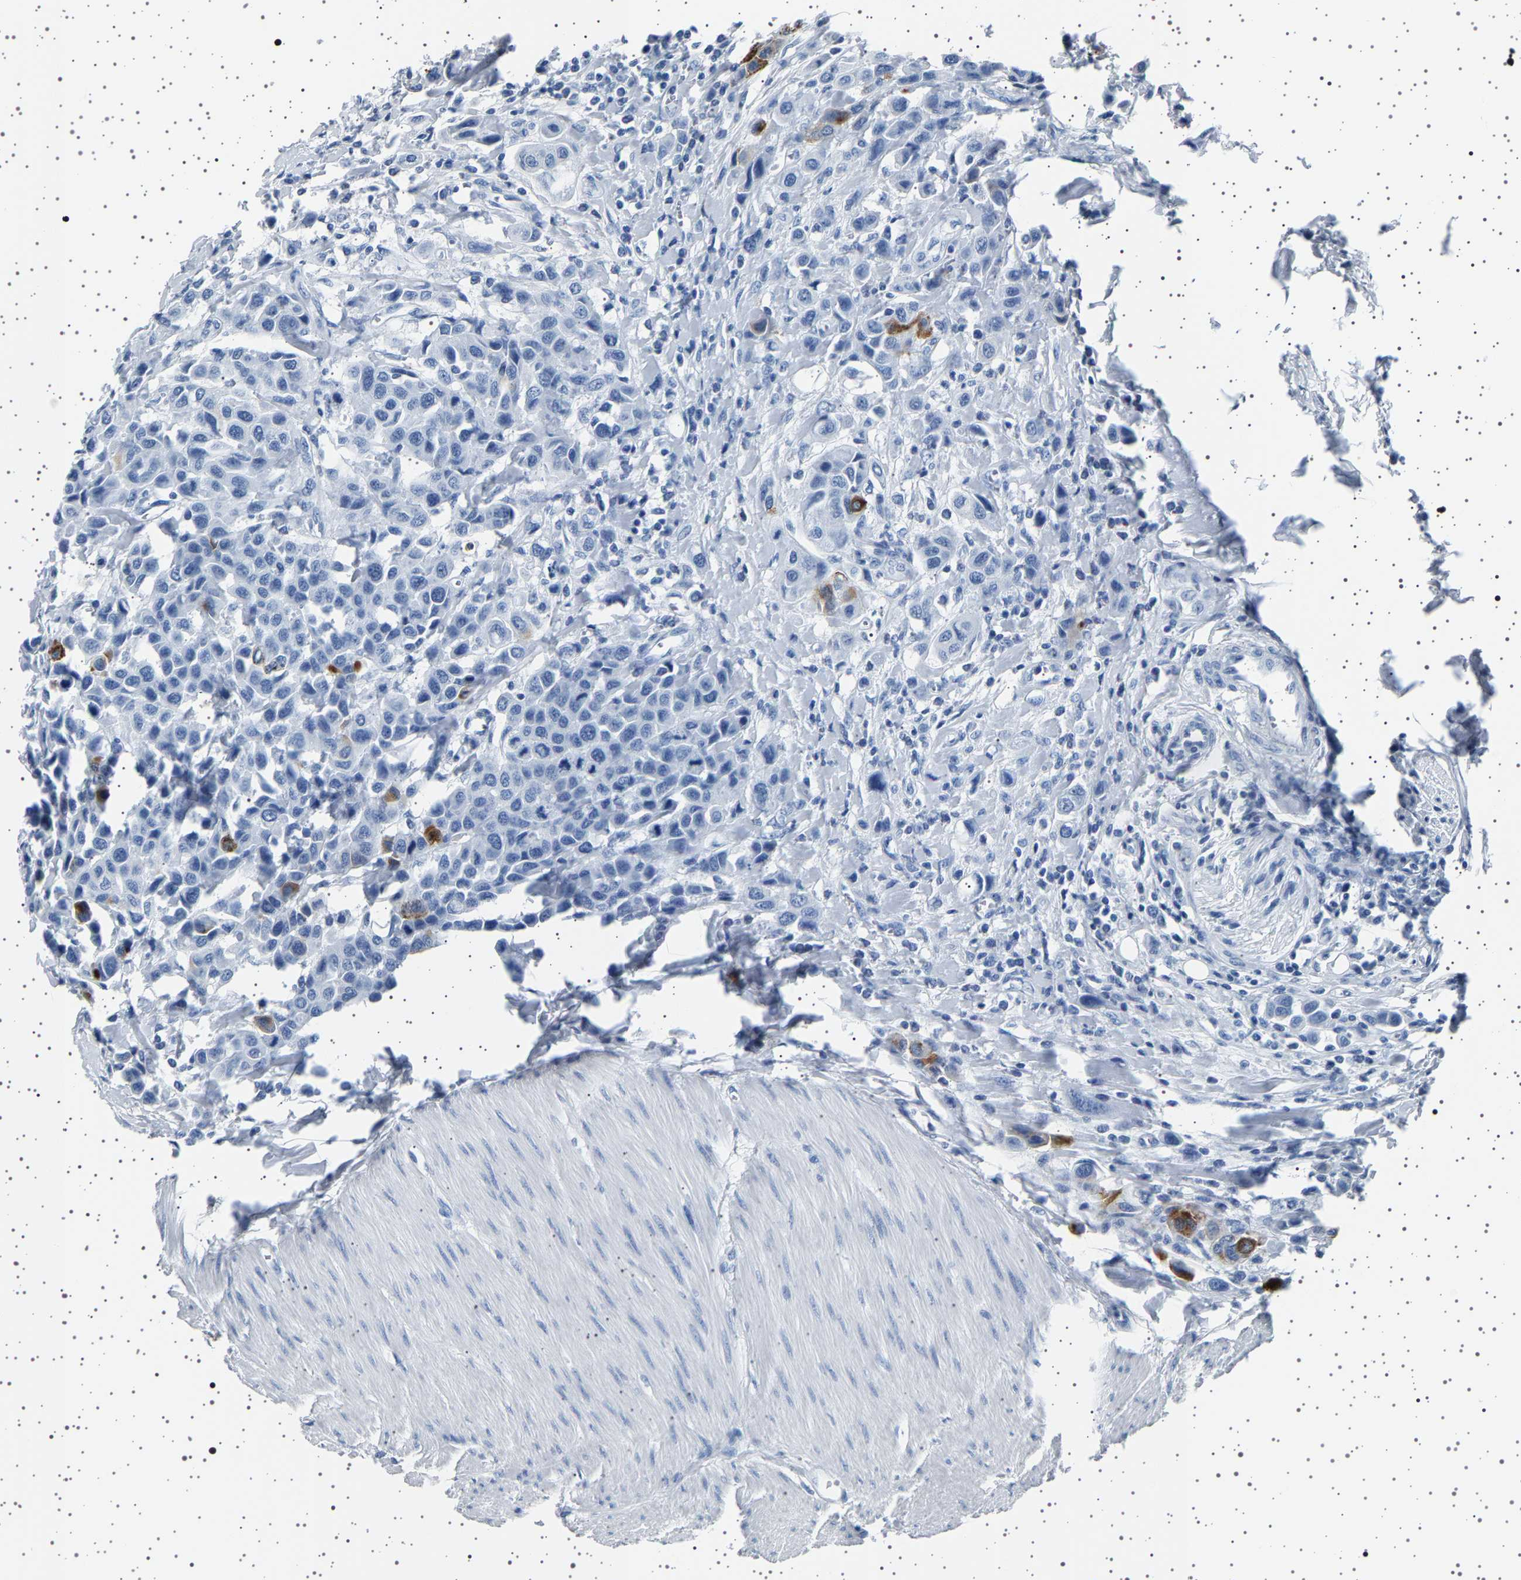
{"staining": {"intensity": "negative", "quantity": "none", "location": "none"}, "tissue": "urothelial cancer", "cell_type": "Tumor cells", "image_type": "cancer", "snomed": [{"axis": "morphology", "description": "Urothelial carcinoma, High grade"}, {"axis": "topography", "description": "Urinary bladder"}], "caption": "Tumor cells are negative for brown protein staining in urothelial cancer.", "gene": "TFF3", "patient": {"sex": "male", "age": 50}}